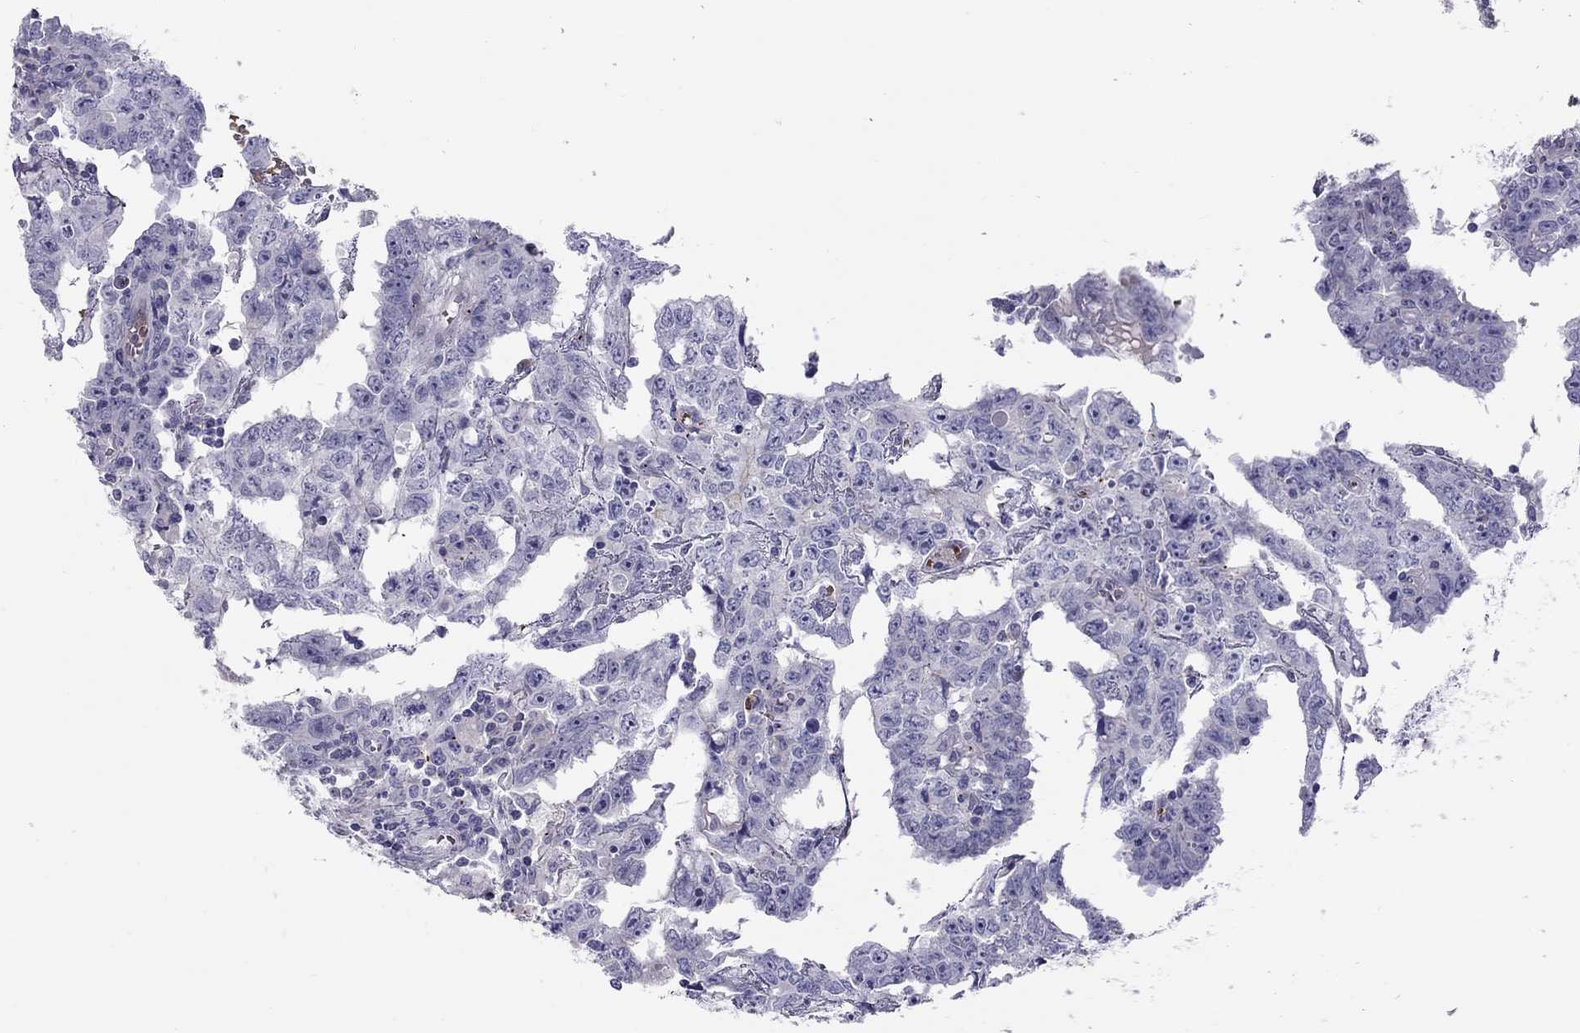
{"staining": {"intensity": "negative", "quantity": "none", "location": "none"}, "tissue": "testis cancer", "cell_type": "Tumor cells", "image_type": "cancer", "snomed": [{"axis": "morphology", "description": "Carcinoma, Embryonal, NOS"}, {"axis": "topography", "description": "Testis"}], "caption": "An image of testis cancer stained for a protein exhibits no brown staining in tumor cells.", "gene": "FRMD1", "patient": {"sex": "male", "age": 22}}